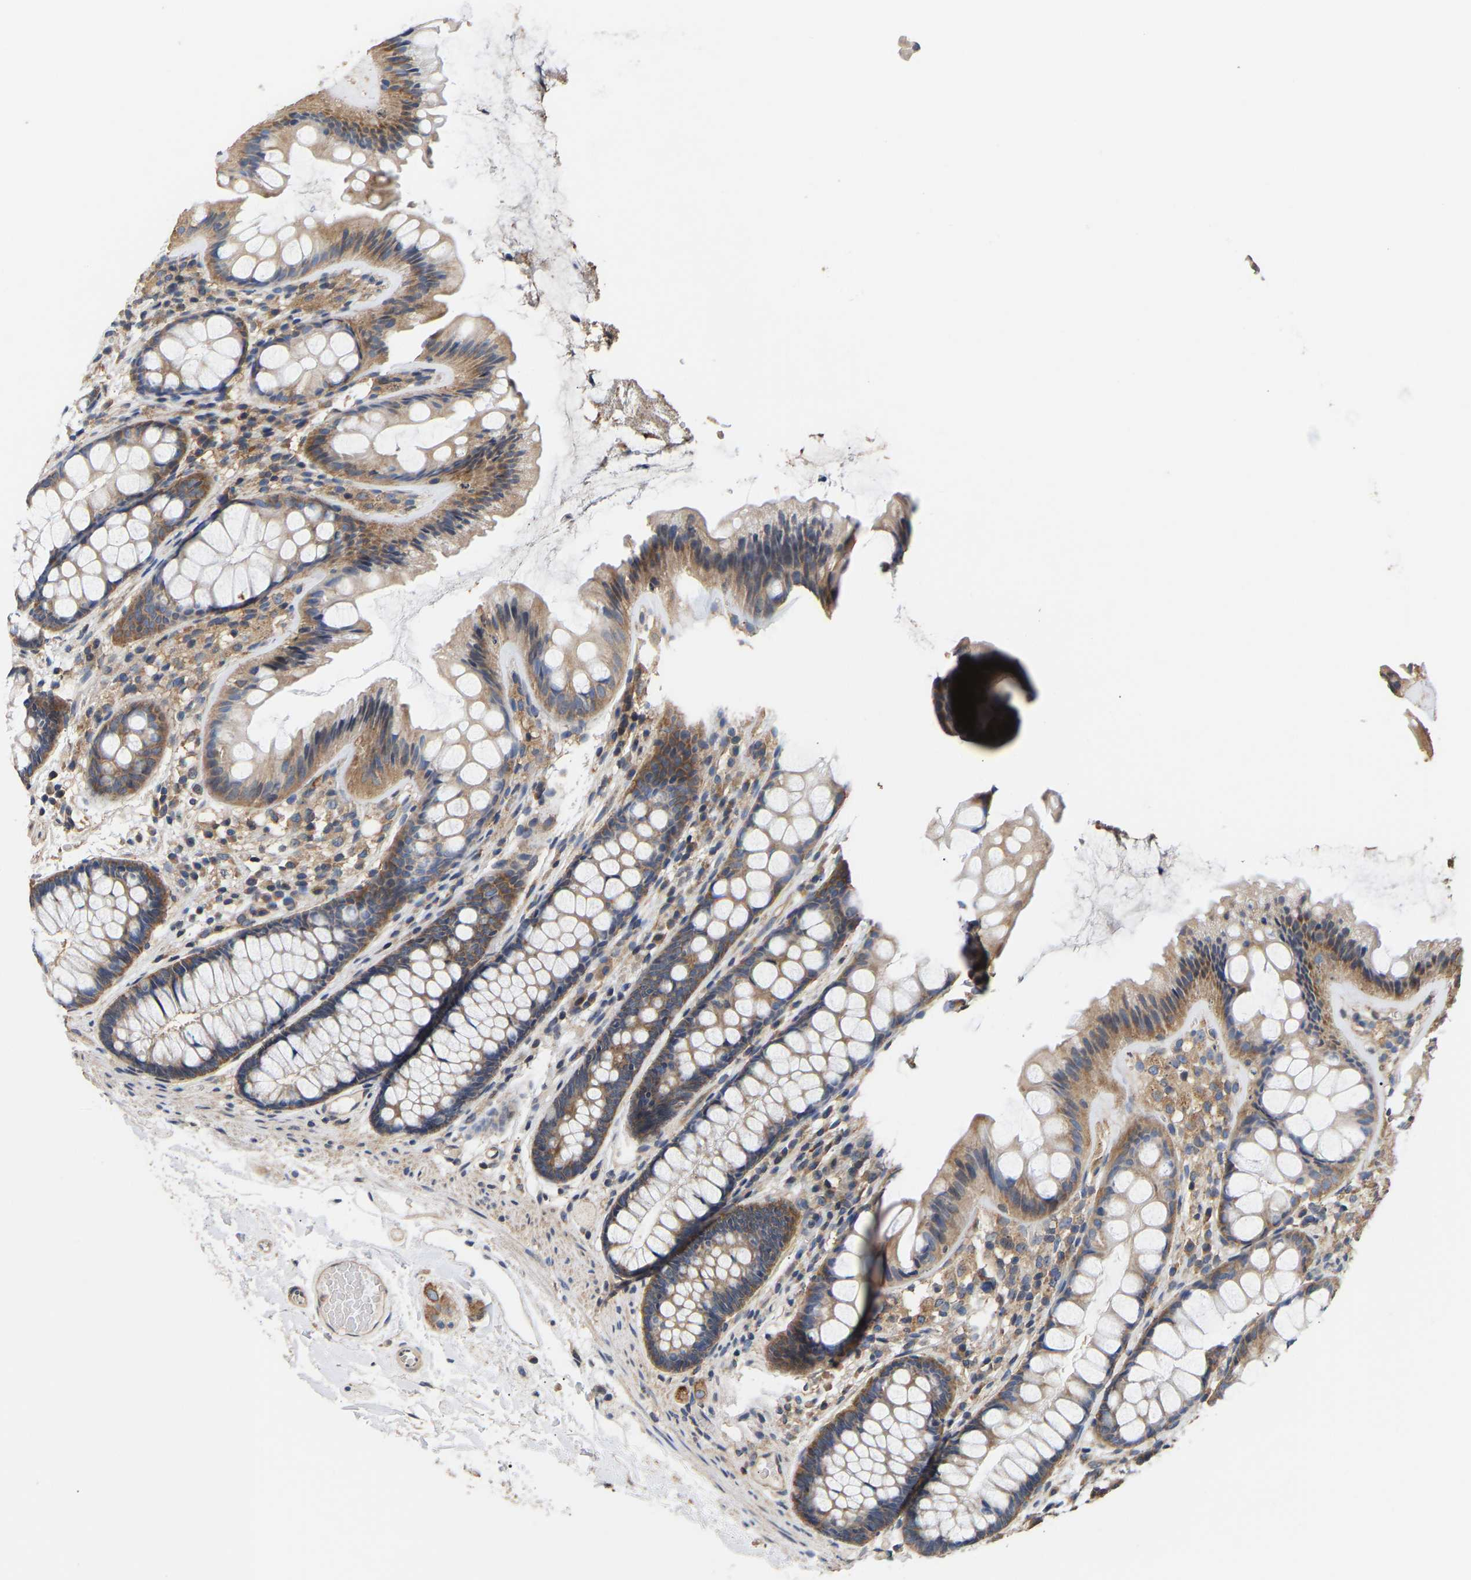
{"staining": {"intensity": "weak", "quantity": ">75%", "location": "cytoplasmic/membranous"}, "tissue": "colon", "cell_type": "Endothelial cells", "image_type": "normal", "snomed": [{"axis": "morphology", "description": "Normal tissue, NOS"}, {"axis": "topography", "description": "Colon"}], "caption": "Human colon stained for a protein (brown) shows weak cytoplasmic/membranous positive positivity in about >75% of endothelial cells.", "gene": "AIMP2", "patient": {"sex": "female", "age": 56}}